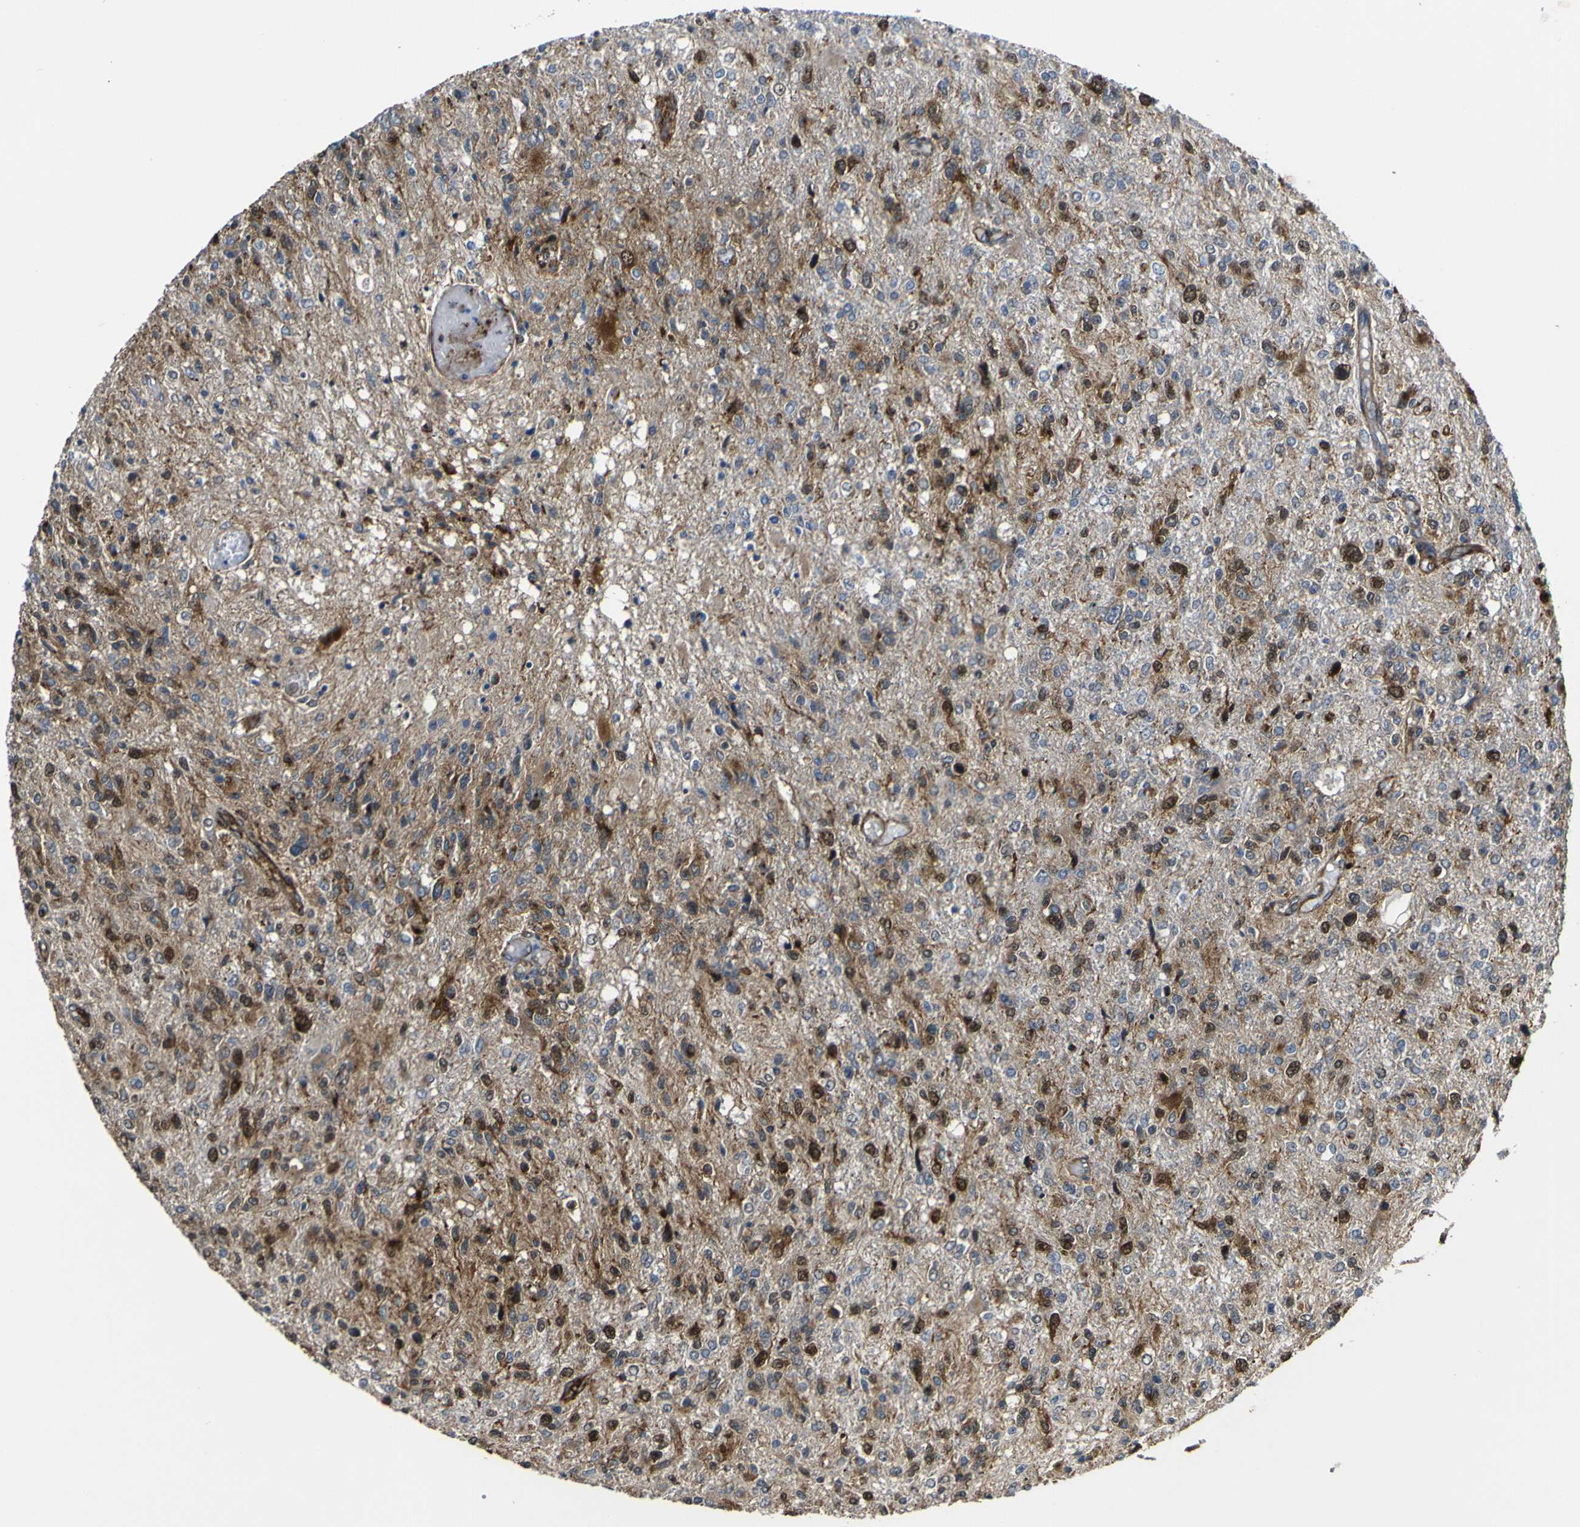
{"staining": {"intensity": "strong", "quantity": "25%-75%", "location": "cytoplasmic/membranous,nuclear"}, "tissue": "glioma", "cell_type": "Tumor cells", "image_type": "cancer", "snomed": [{"axis": "morphology", "description": "Glioma, malignant, High grade"}, {"axis": "topography", "description": "Cerebral cortex"}], "caption": "An immunohistochemistry micrograph of tumor tissue is shown. Protein staining in brown highlights strong cytoplasmic/membranous and nuclear positivity in glioma within tumor cells.", "gene": "ECE1", "patient": {"sex": "male", "age": 76}}